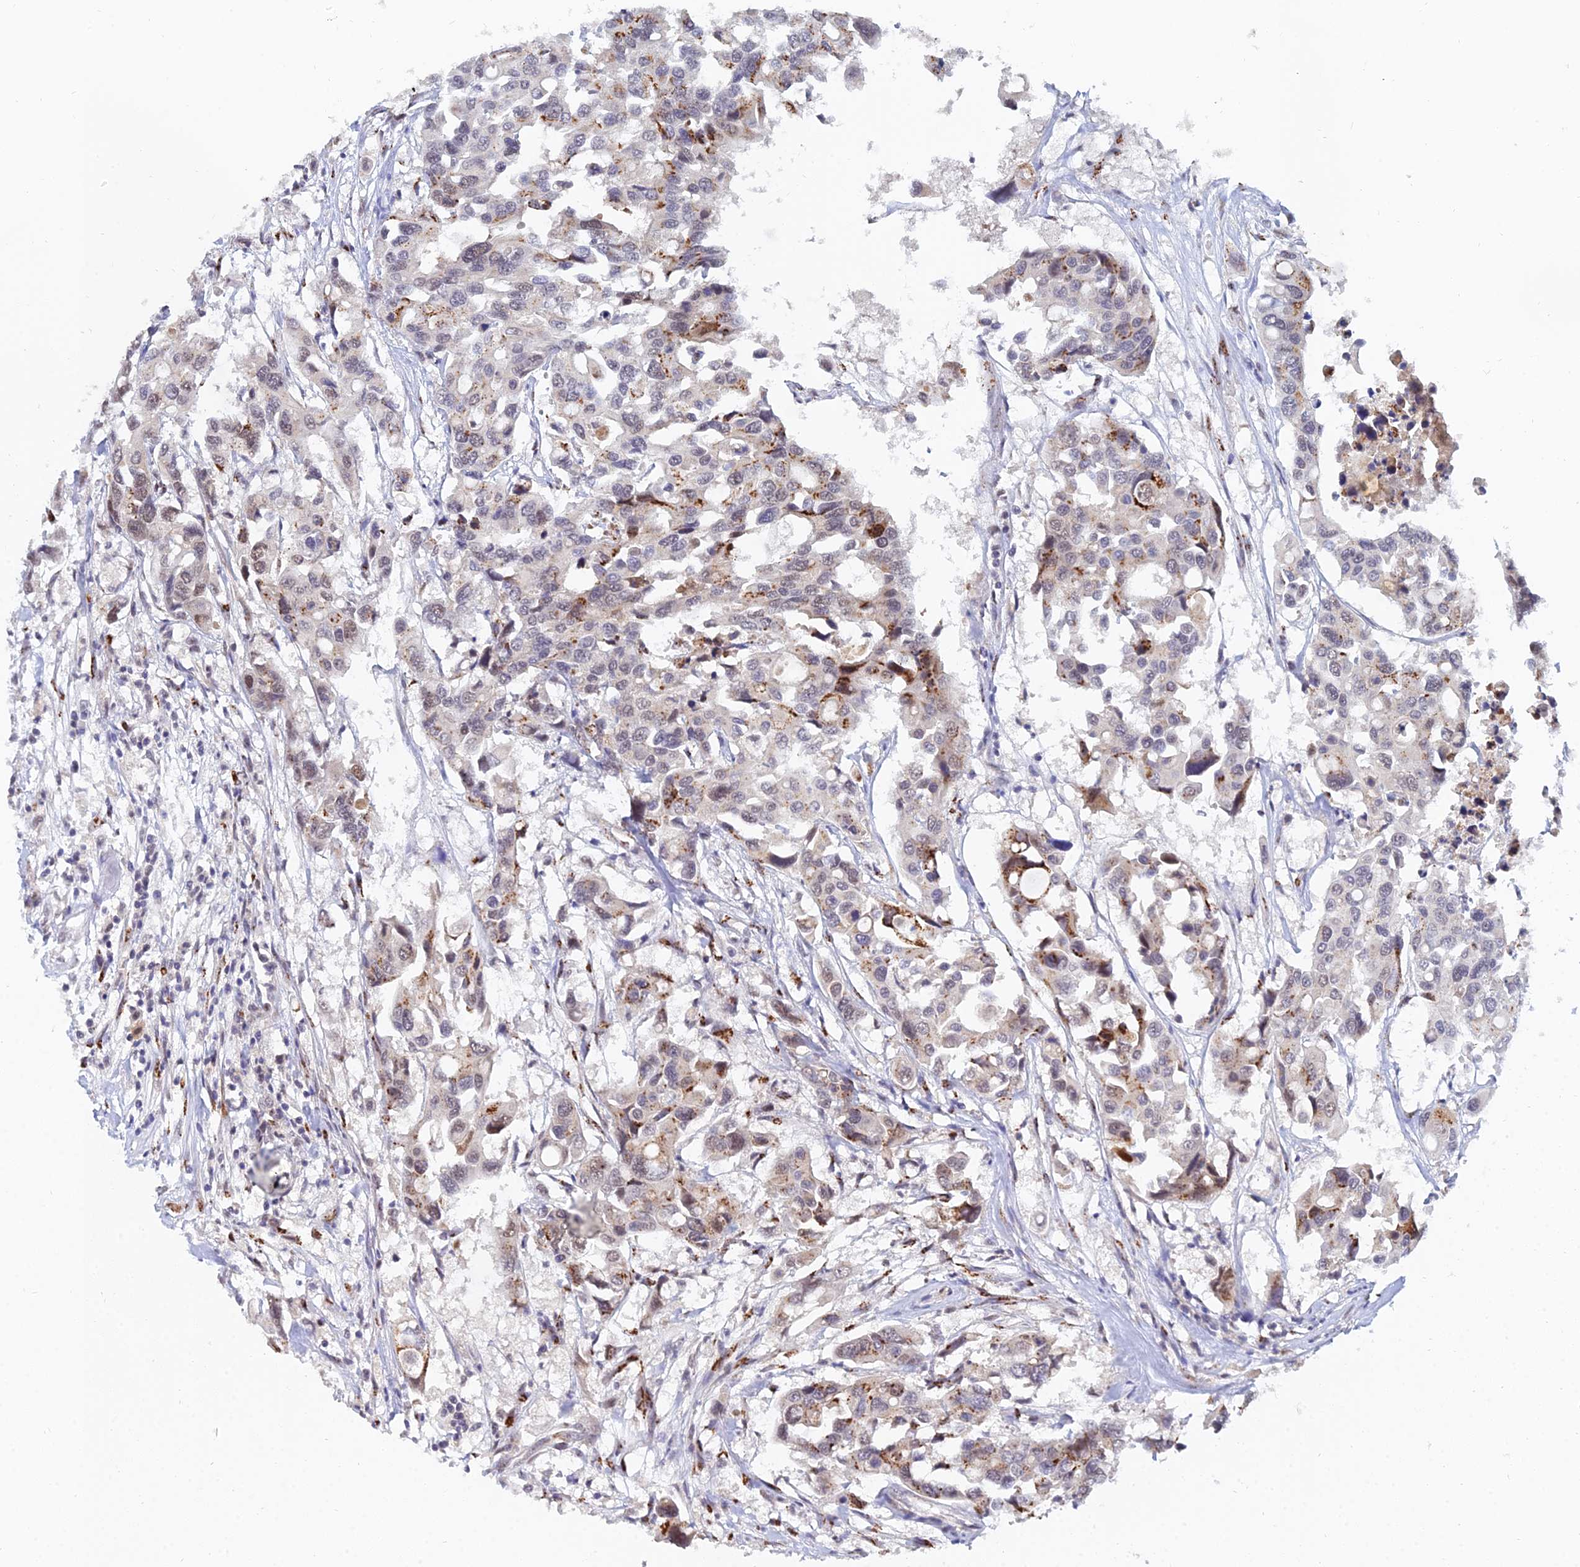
{"staining": {"intensity": "moderate", "quantity": "25%-75%", "location": "cytoplasmic/membranous,nuclear"}, "tissue": "colorectal cancer", "cell_type": "Tumor cells", "image_type": "cancer", "snomed": [{"axis": "morphology", "description": "Adenocarcinoma, NOS"}, {"axis": "topography", "description": "Colon"}], "caption": "IHC (DAB (3,3'-diaminobenzidine)) staining of human colorectal cancer (adenocarcinoma) demonstrates moderate cytoplasmic/membranous and nuclear protein positivity in about 25%-75% of tumor cells.", "gene": "THOC3", "patient": {"sex": "male", "age": 77}}